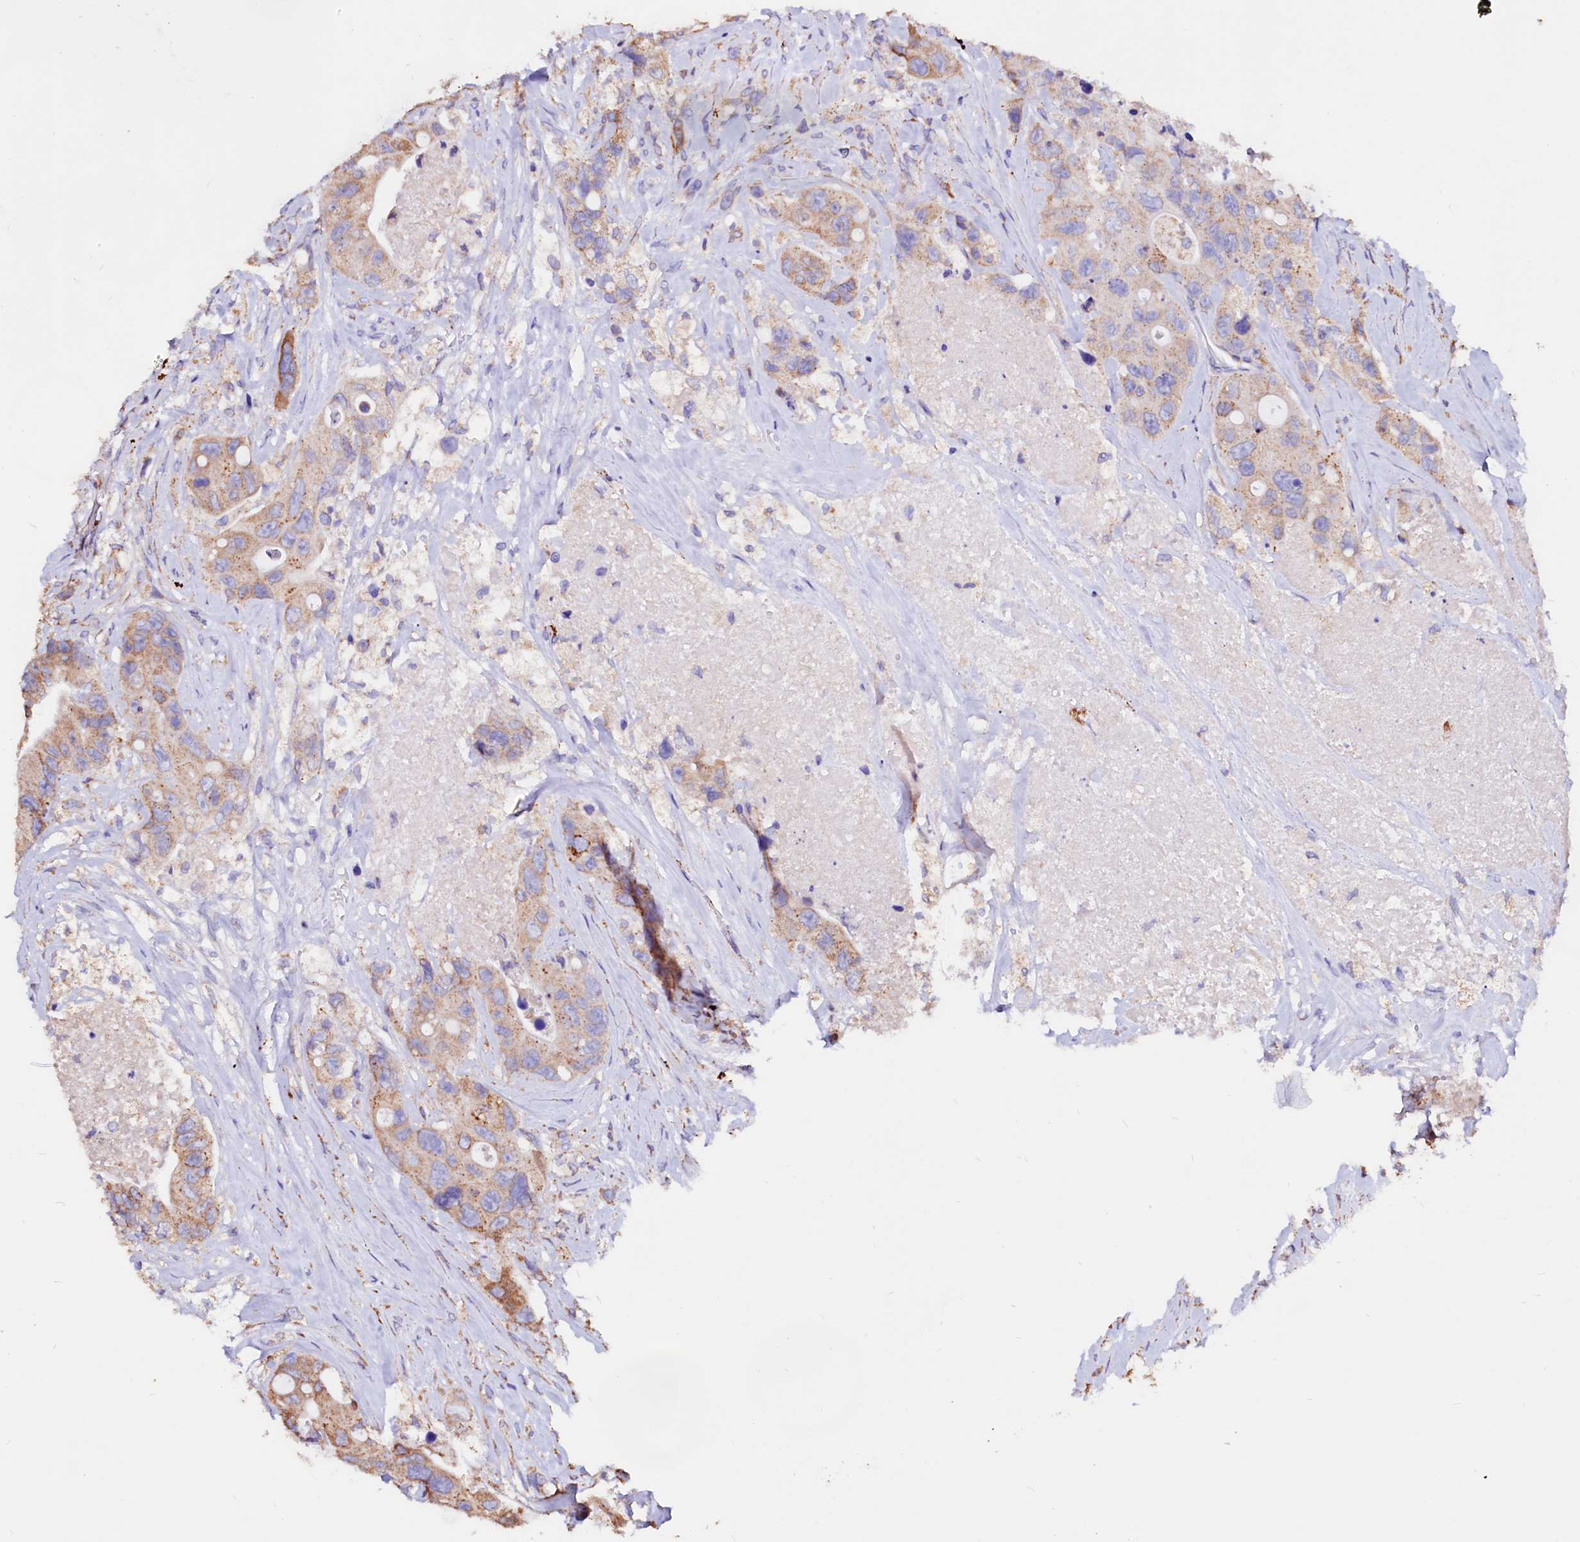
{"staining": {"intensity": "moderate", "quantity": ">75%", "location": "cytoplasmic/membranous"}, "tissue": "colorectal cancer", "cell_type": "Tumor cells", "image_type": "cancer", "snomed": [{"axis": "morphology", "description": "Adenocarcinoma, NOS"}, {"axis": "topography", "description": "Colon"}], "caption": "Protein staining reveals moderate cytoplasmic/membranous staining in approximately >75% of tumor cells in colorectal adenocarcinoma. (Stains: DAB in brown, nuclei in blue, Microscopy: brightfield microscopy at high magnification).", "gene": "MAOB", "patient": {"sex": "female", "age": 46}}